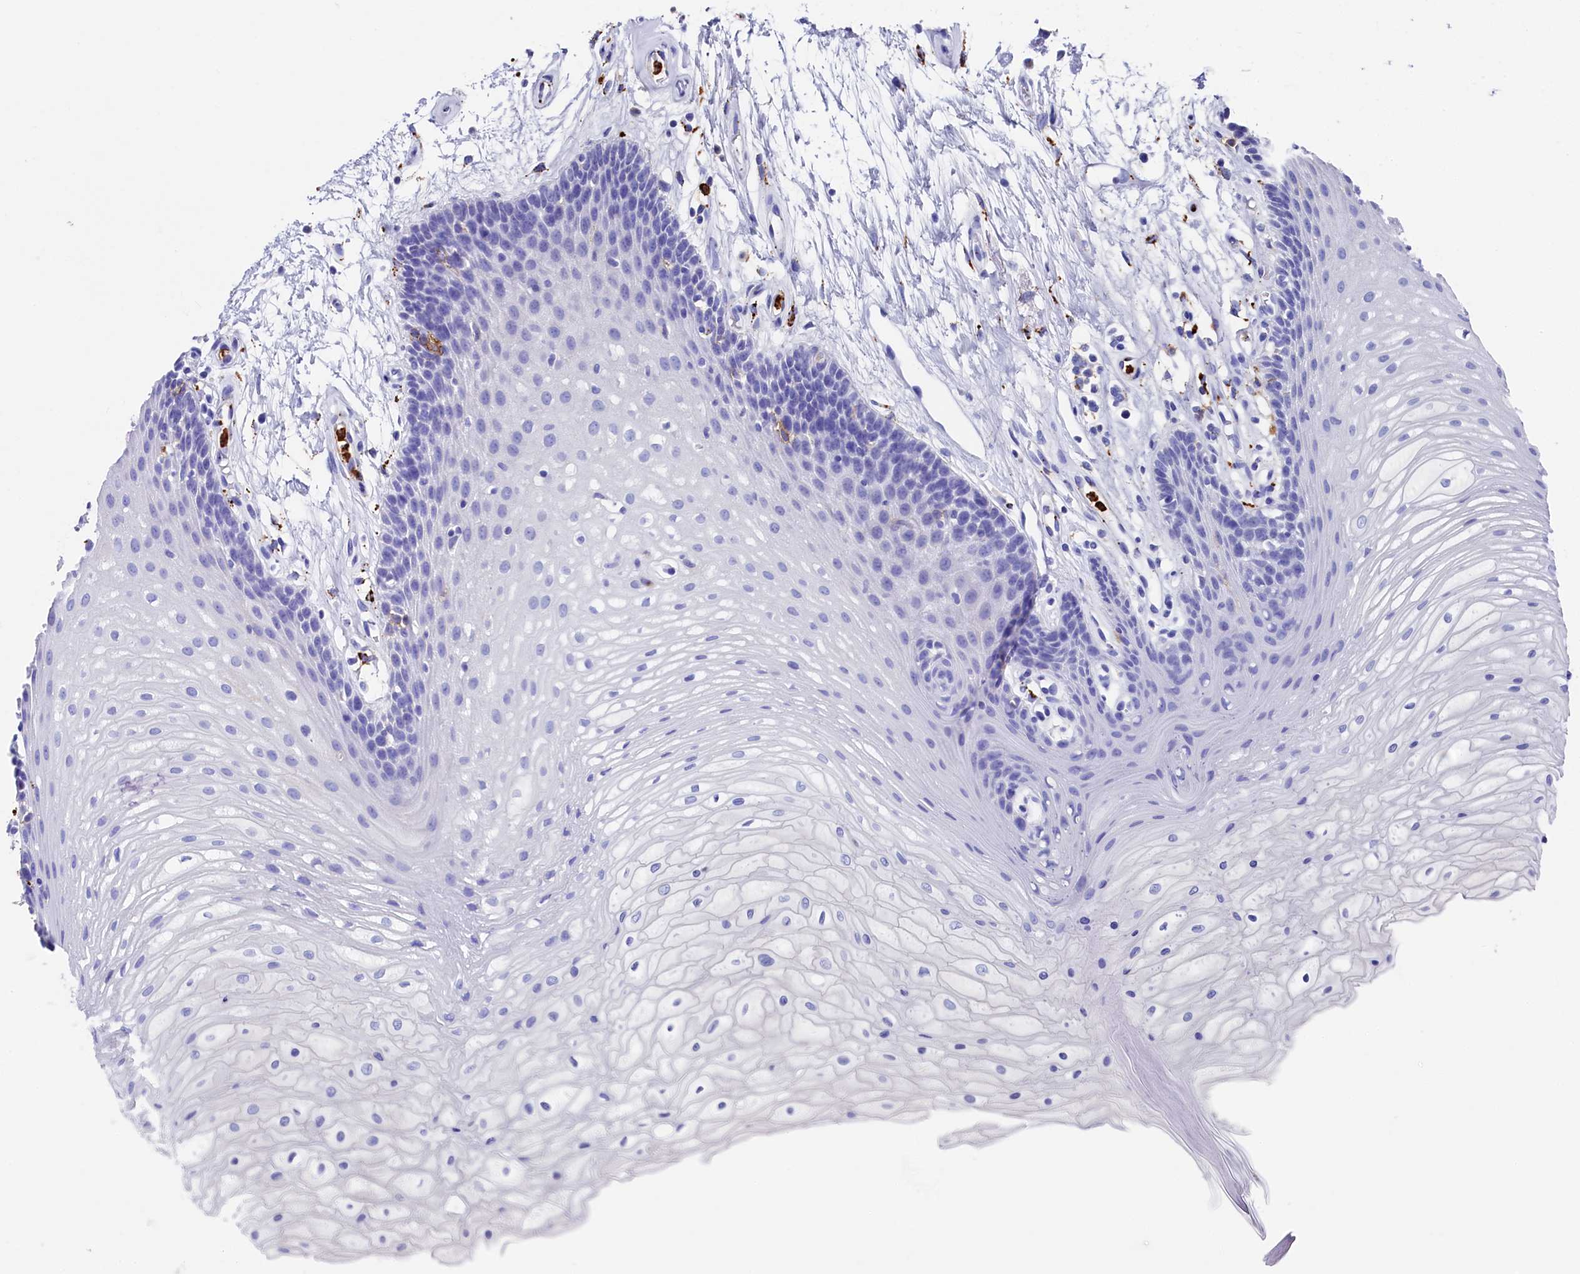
{"staining": {"intensity": "negative", "quantity": "none", "location": "none"}, "tissue": "oral mucosa", "cell_type": "Squamous epithelial cells", "image_type": "normal", "snomed": [{"axis": "morphology", "description": "Normal tissue, NOS"}, {"axis": "topography", "description": "Oral tissue"}], "caption": "A micrograph of human oral mucosa is negative for staining in squamous epithelial cells. (Immunohistochemistry (ihc), brightfield microscopy, high magnification).", "gene": "PLAC8", "patient": {"sex": "female", "age": 80}}